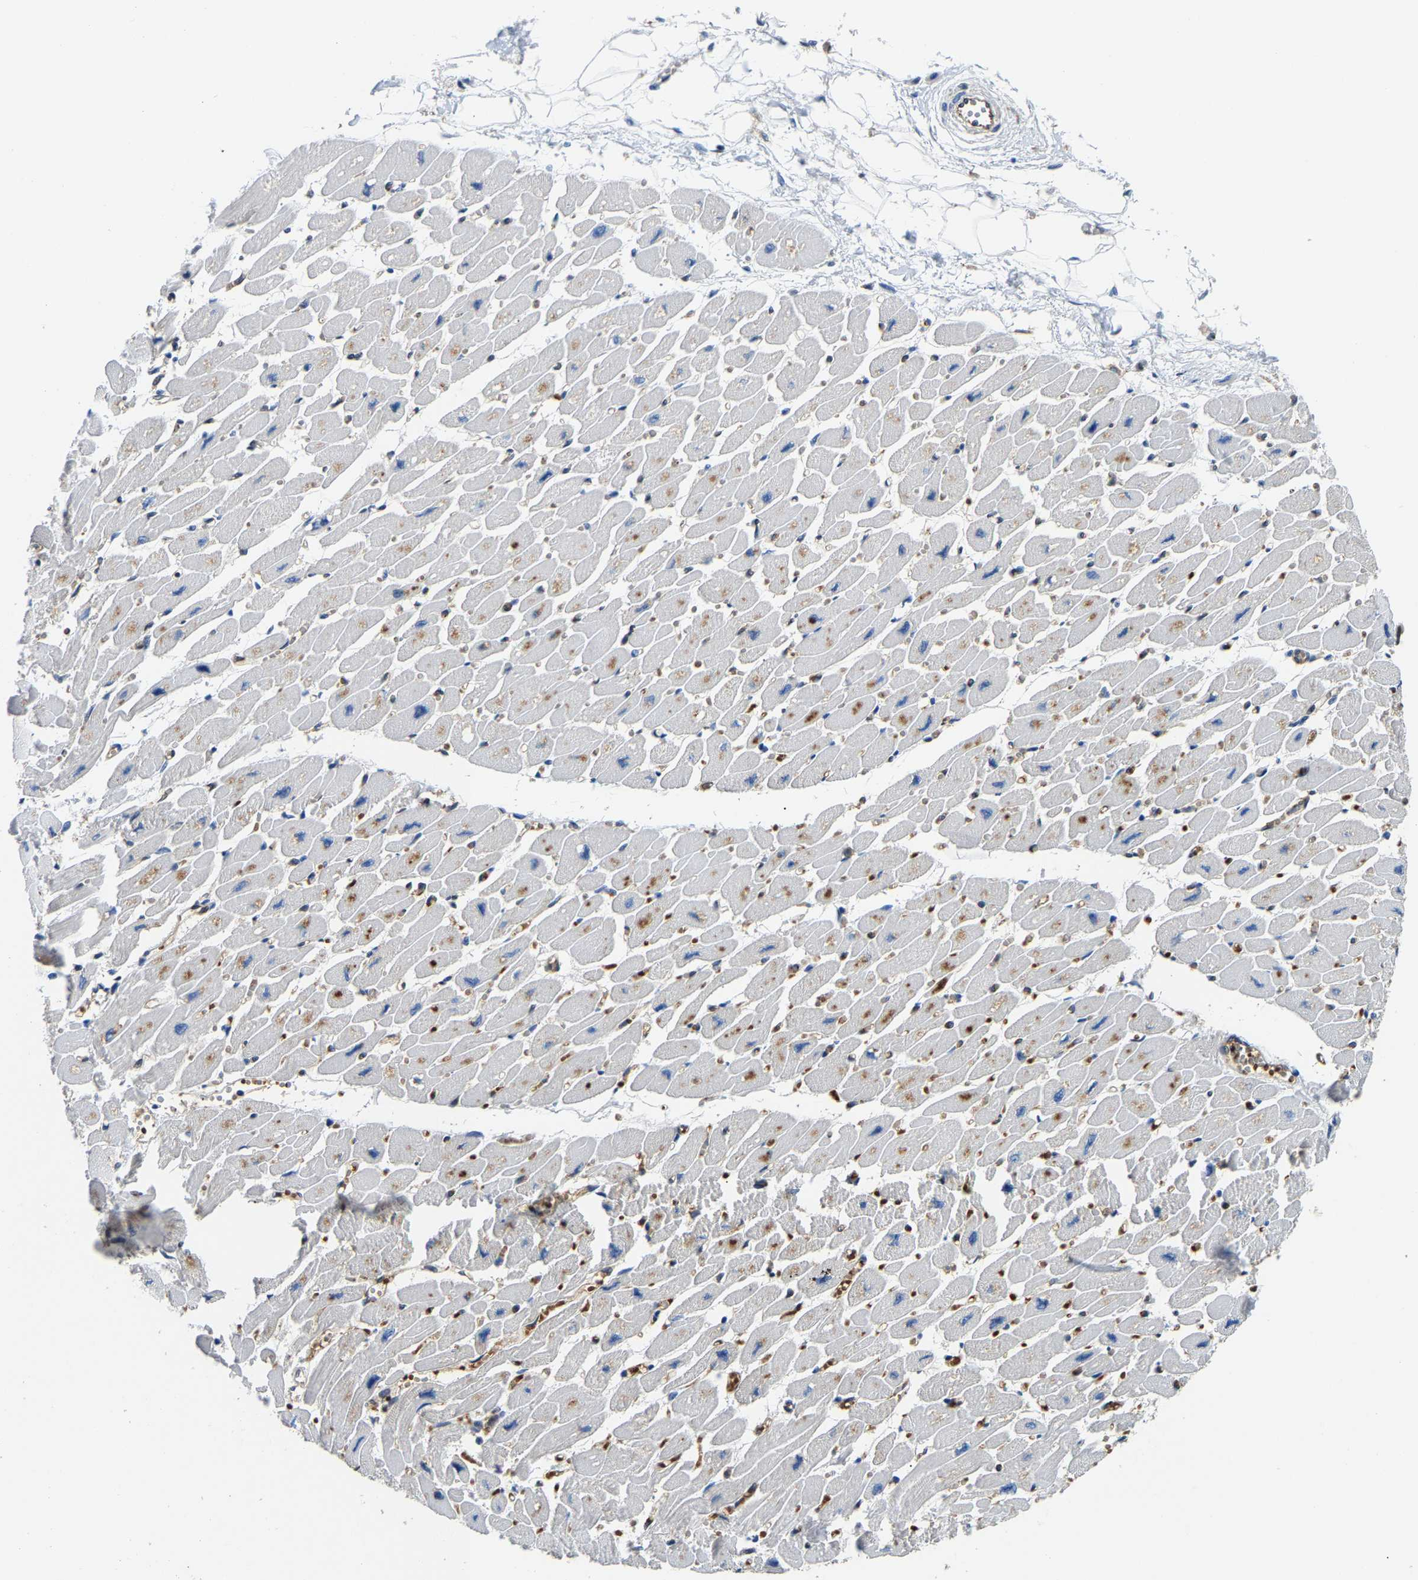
{"staining": {"intensity": "negative", "quantity": "none", "location": "none"}, "tissue": "heart muscle", "cell_type": "Cardiomyocytes", "image_type": "normal", "snomed": [{"axis": "morphology", "description": "Normal tissue, NOS"}, {"axis": "topography", "description": "Heart"}], "caption": "A micrograph of heart muscle stained for a protein reveals no brown staining in cardiomyocytes.", "gene": "GIMAP7", "patient": {"sex": "female", "age": 54}}